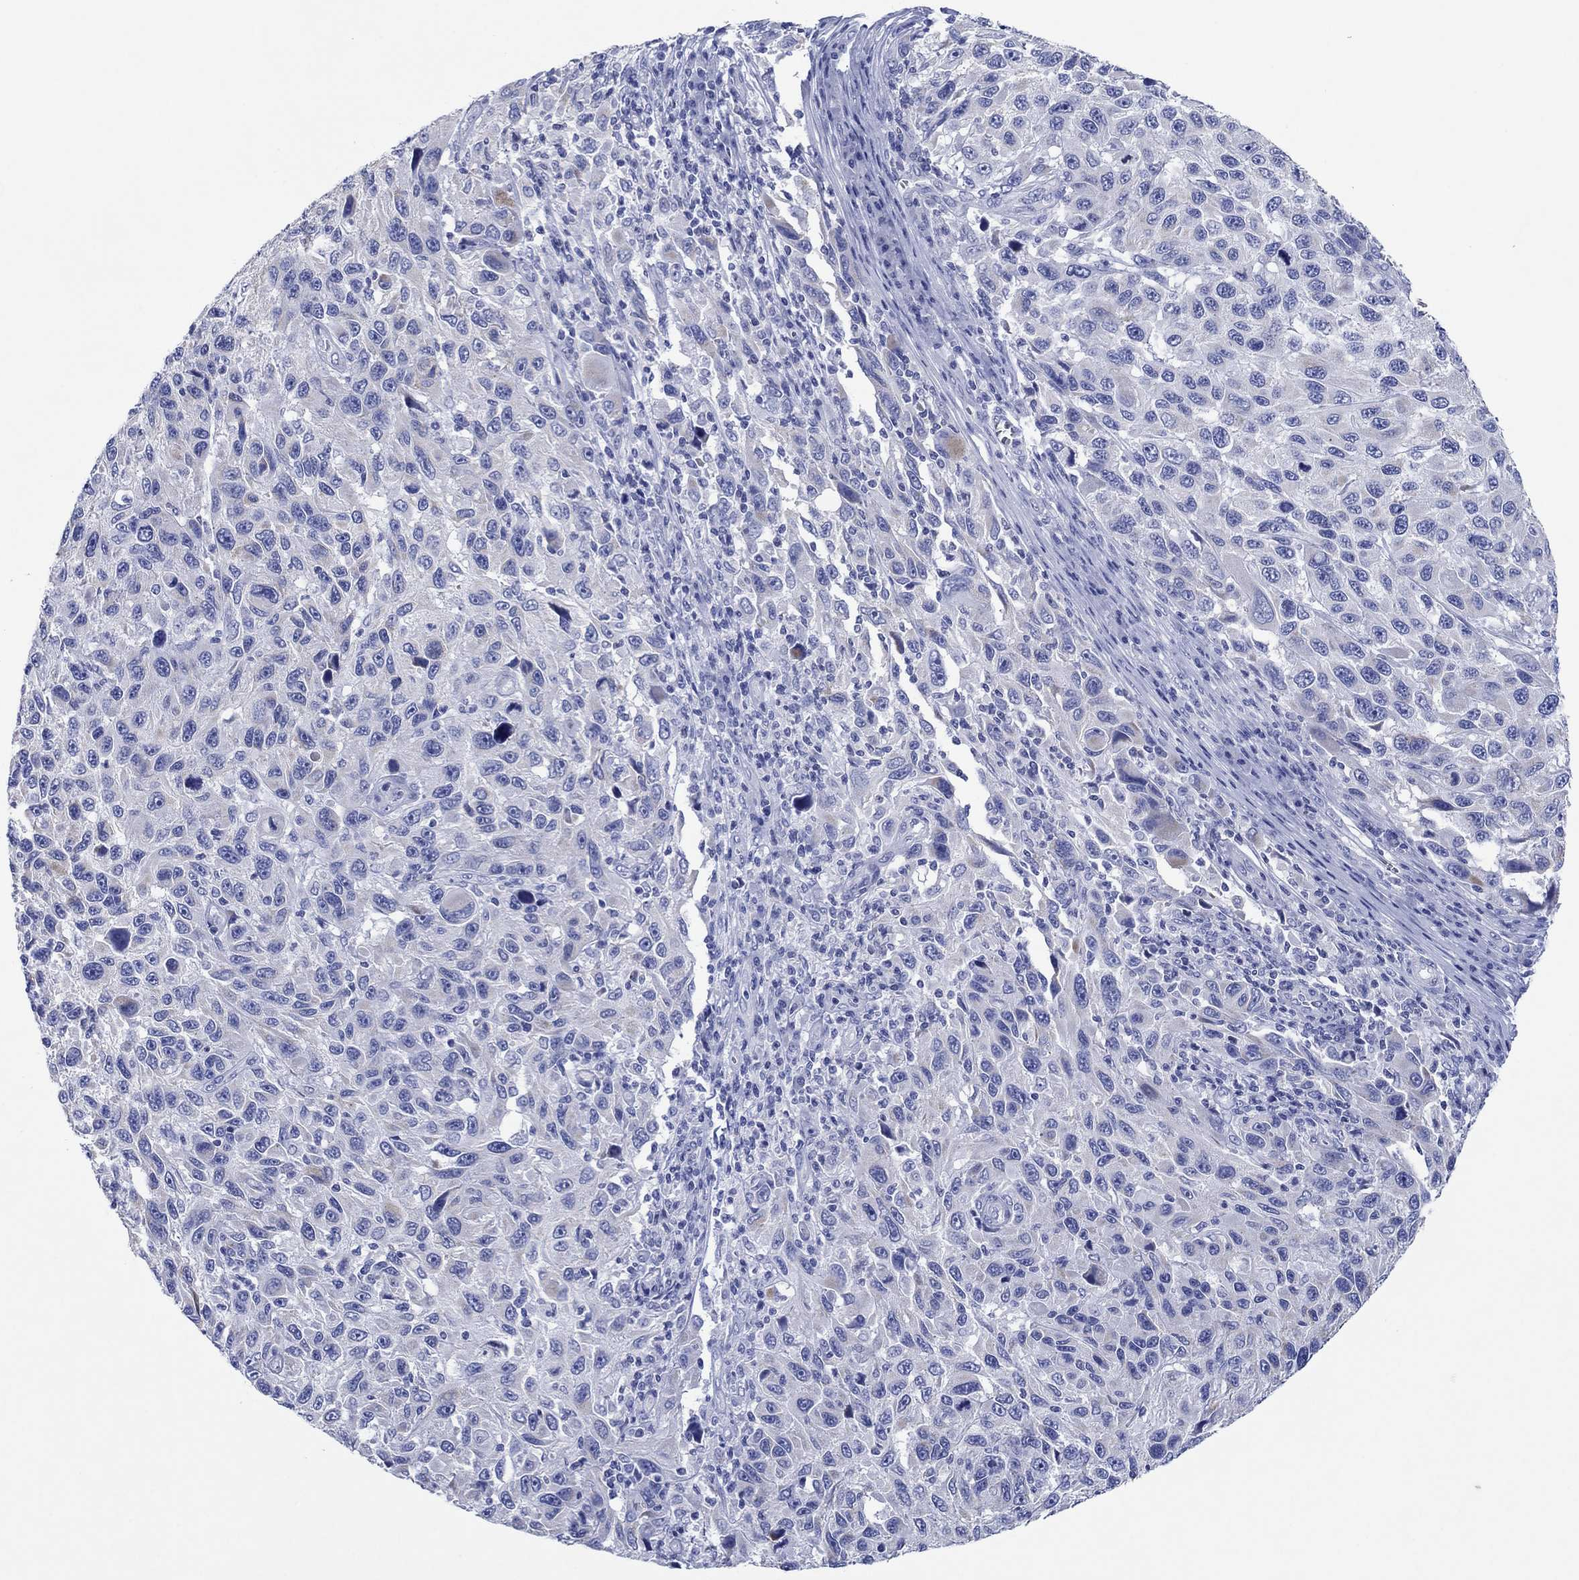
{"staining": {"intensity": "weak", "quantity": "<25%", "location": "cytoplasmic/membranous"}, "tissue": "melanoma", "cell_type": "Tumor cells", "image_type": "cancer", "snomed": [{"axis": "morphology", "description": "Malignant melanoma, NOS"}, {"axis": "topography", "description": "Skin"}], "caption": "Micrograph shows no protein positivity in tumor cells of malignant melanoma tissue. (DAB immunohistochemistry (IHC) visualized using brightfield microscopy, high magnification).", "gene": "HCRT", "patient": {"sex": "male", "age": 53}}